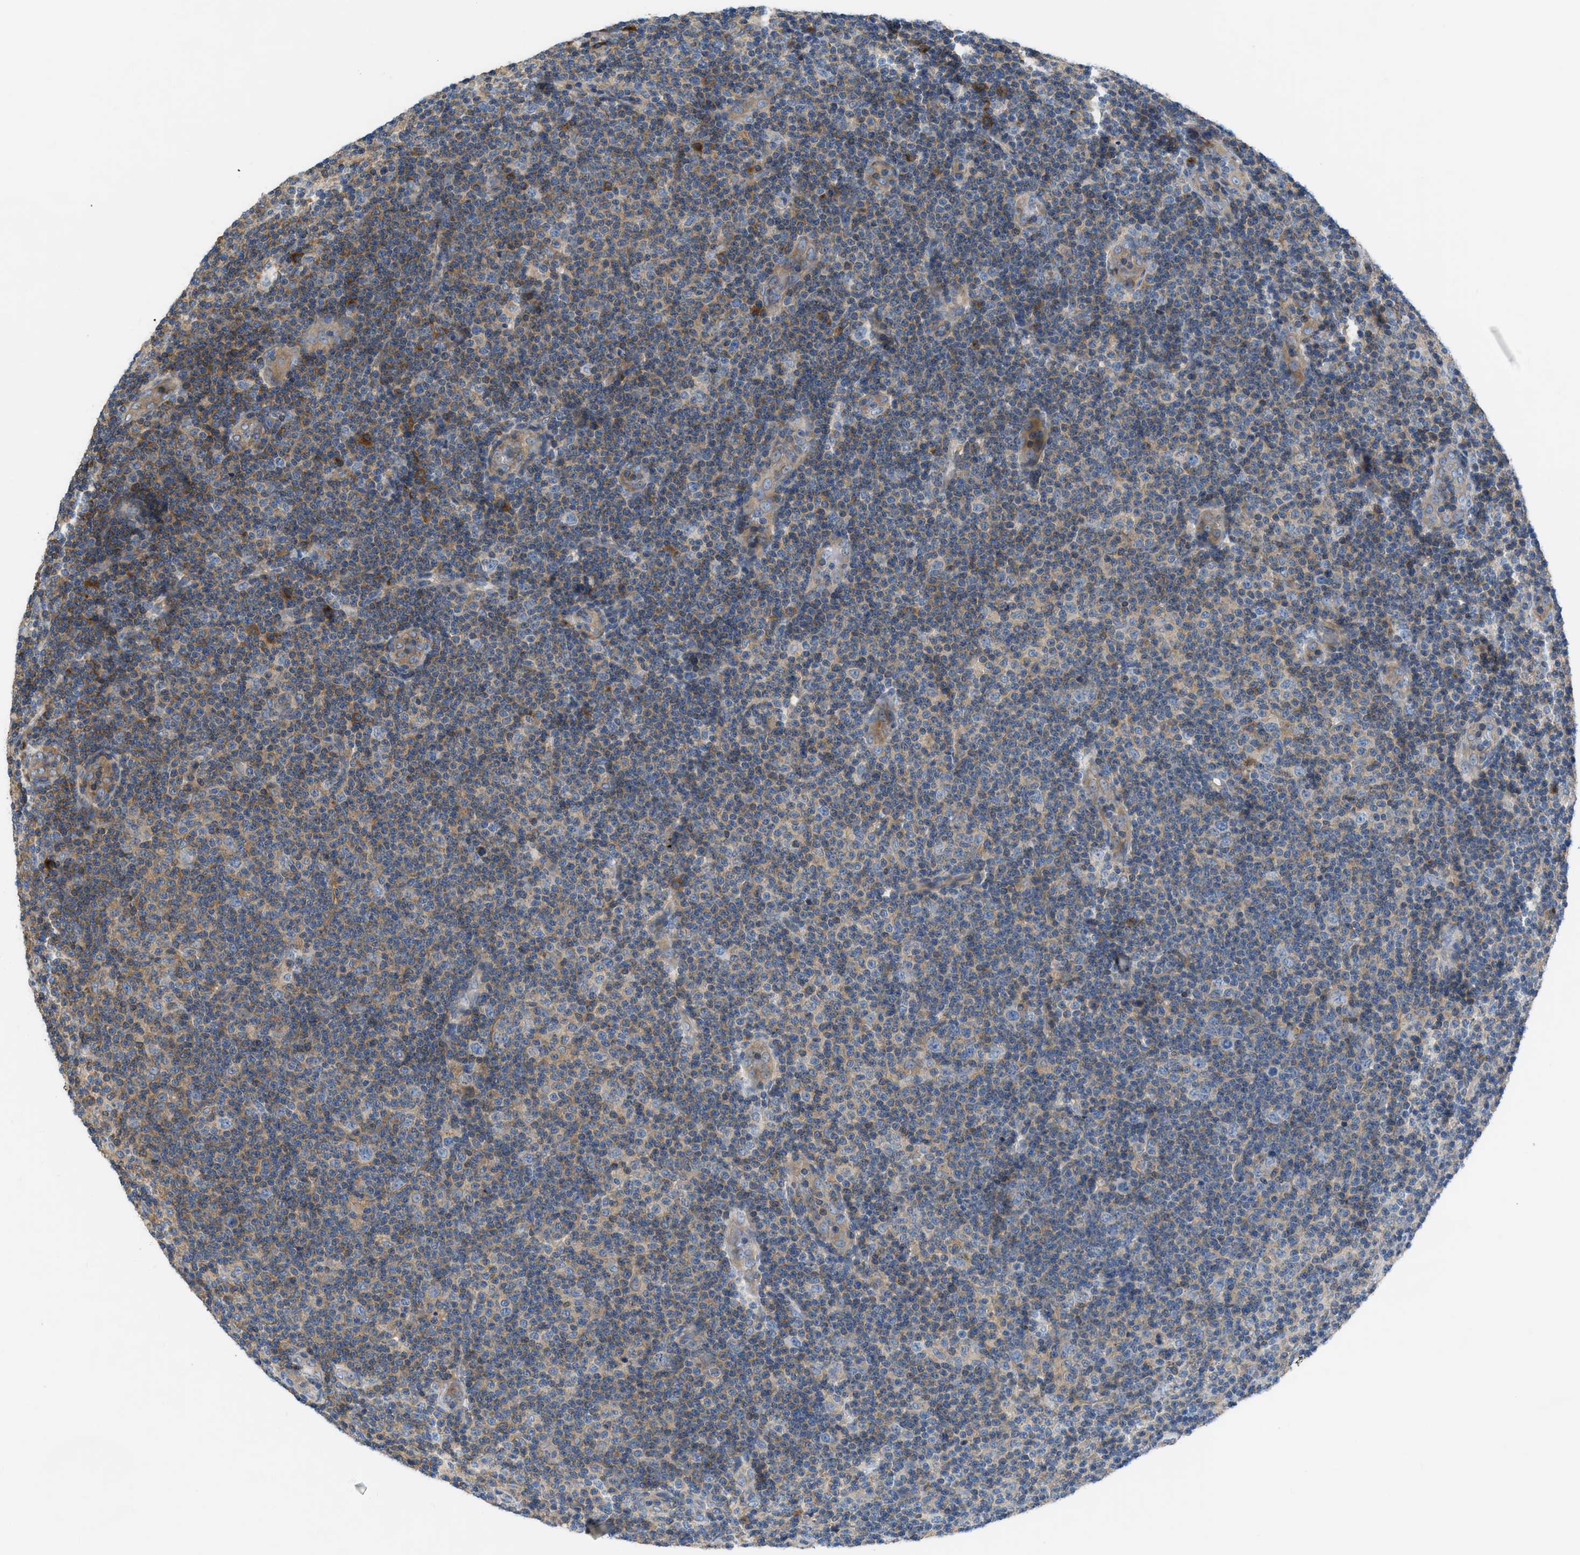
{"staining": {"intensity": "negative", "quantity": "none", "location": "none"}, "tissue": "lymphoma", "cell_type": "Tumor cells", "image_type": "cancer", "snomed": [{"axis": "morphology", "description": "Malignant lymphoma, non-Hodgkin's type, Low grade"}, {"axis": "topography", "description": "Lymph node"}], "caption": "DAB immunohistochemical staining of malignant lymphoma, non-Hodgkin's type (low-grade) demonstrates no significant expression in tumor cells.", "gene": "CHKB", "patient": {"sex": "male", "age": 83}}